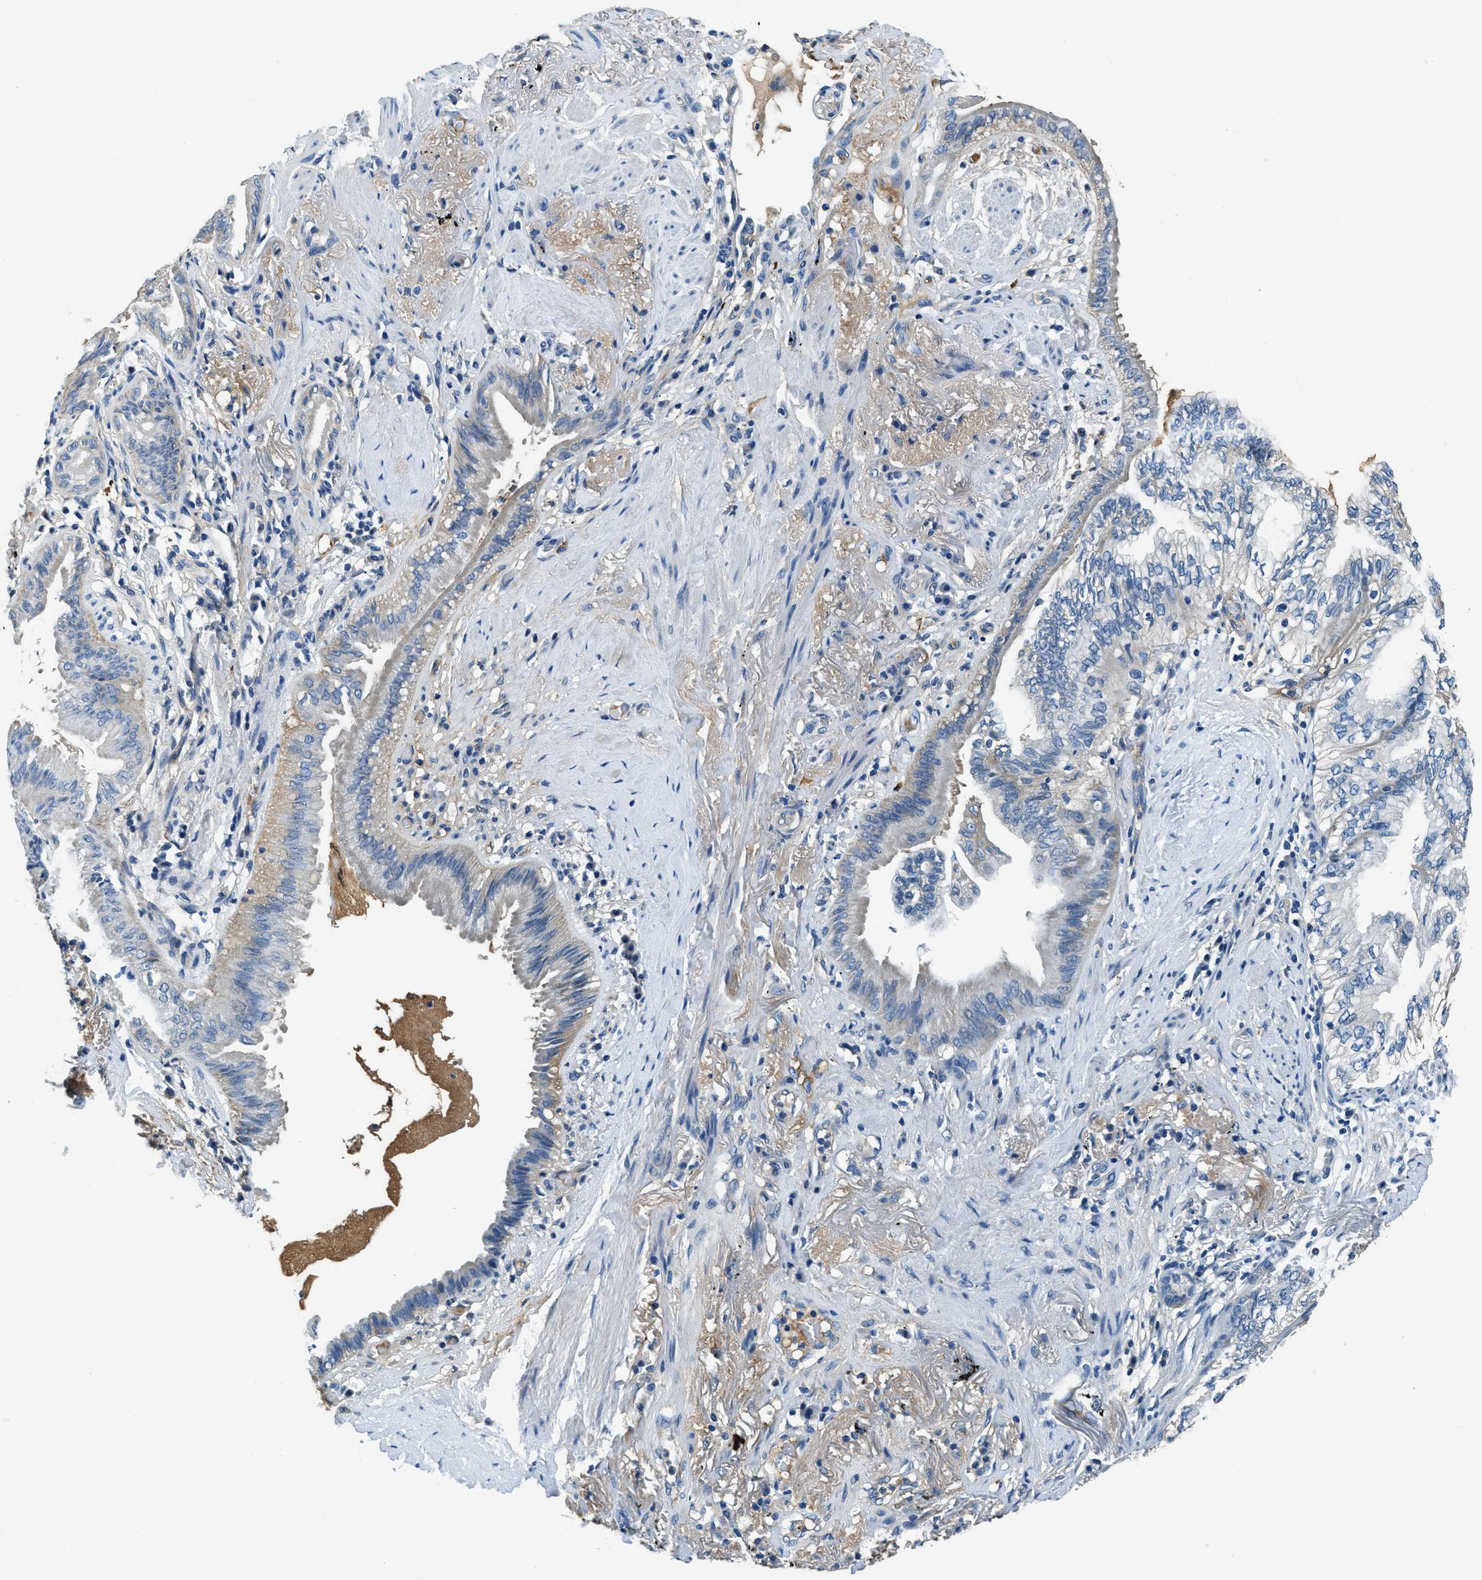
{"staining": {"intensity": "weak", "quantity": "25%-75%", "location": "cytoplasmic/membranous"}, "tissue": "lung cancer", "cell_type": "Tumor cells", "image_type": "cancer", "snomed": [{"axis": "morphology", "description": "Normal tissue, NOS"}, {"axis": "morphology", "description": "Adenocarcinoma, NOS"}, {"axis": "topography", "description": "Bronchus"}, {"axis": "topography", "description": "Lung"}], "caption": "A micrograph of human adenocarcinoma (lung) stained for a protein displays weak cytoplasmic/membranous brown staining in tumor cells.", "gene": "TMEM186", "patient": {"sex": "female", "age": 70}}